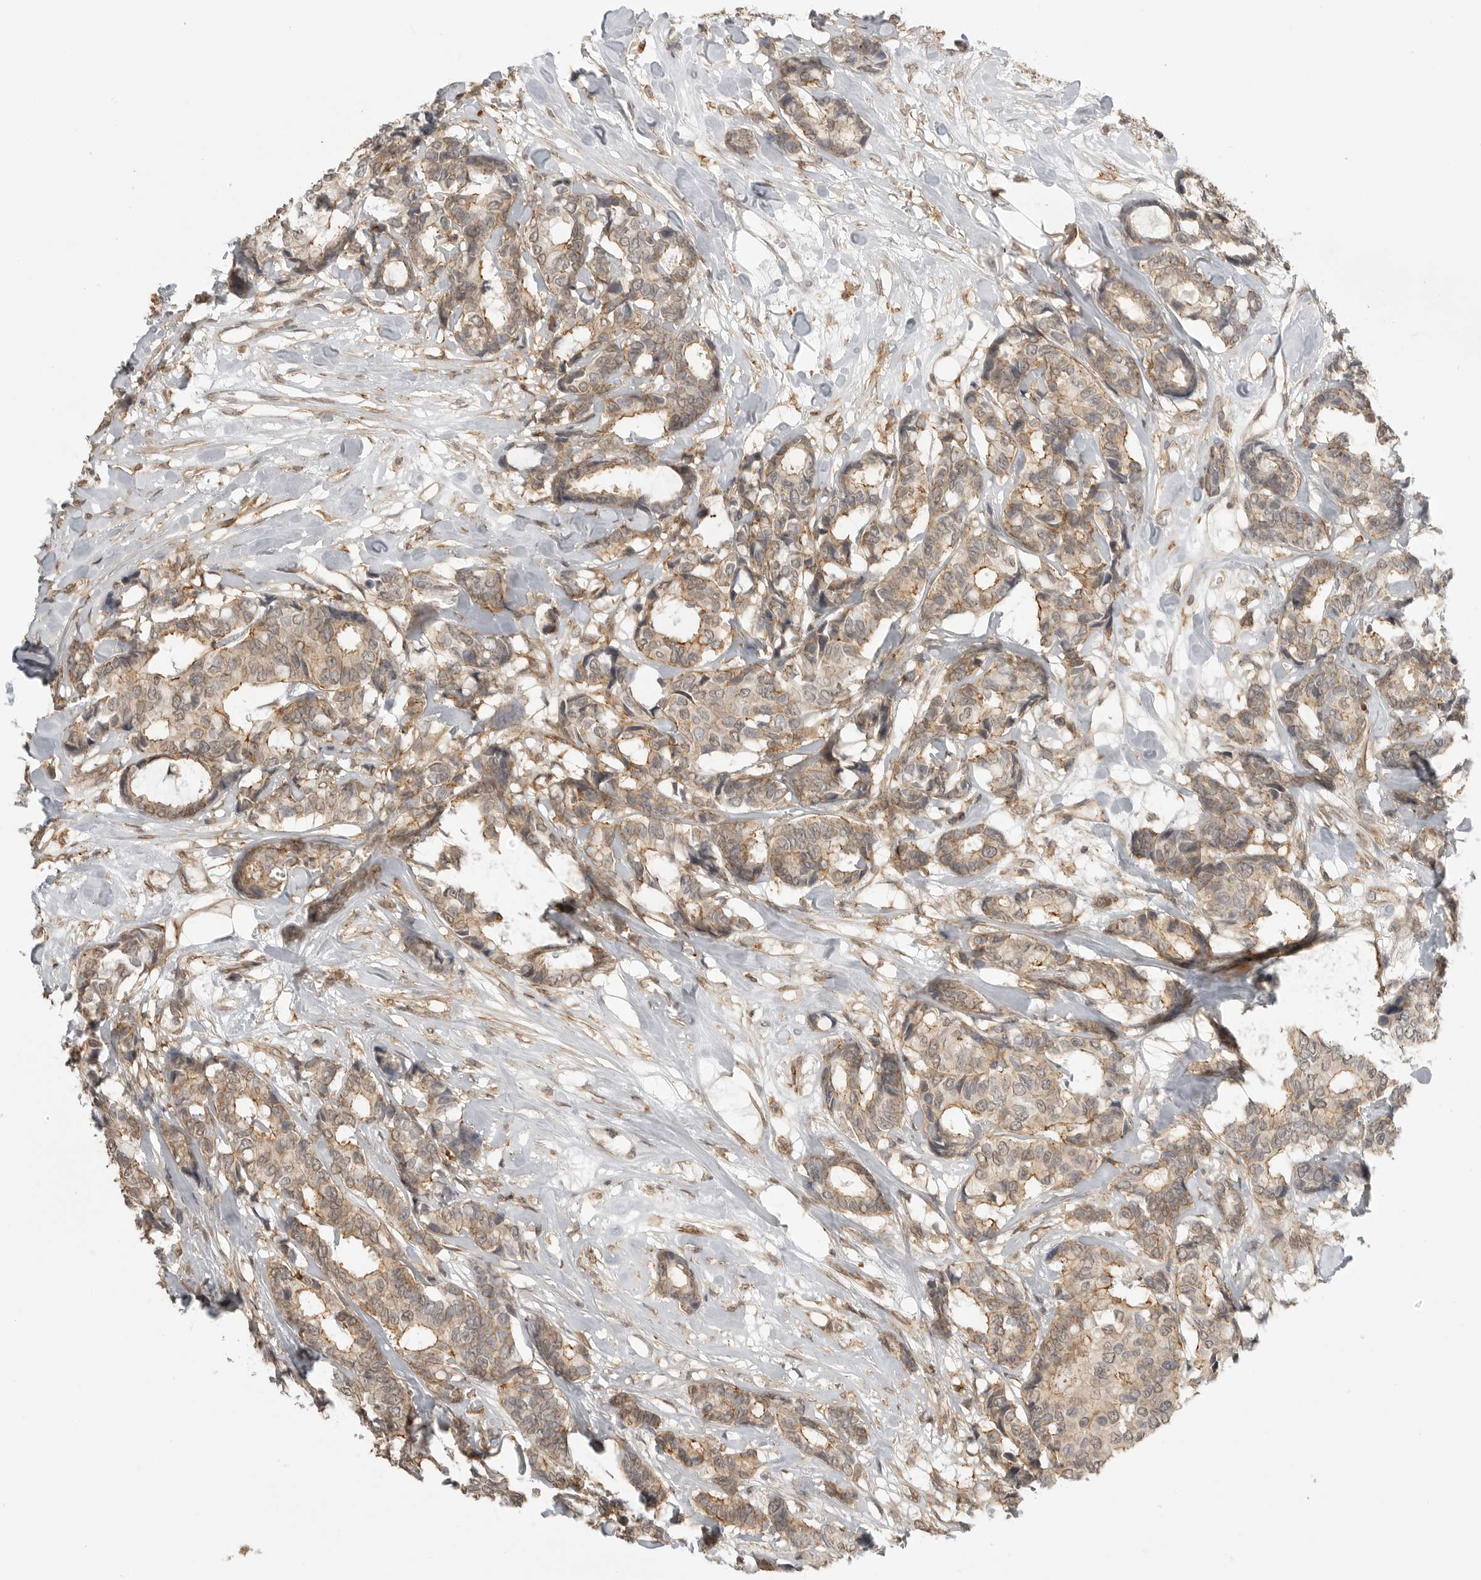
{"staining": {"intensity": "moderate", "quantity": ">75%", "location": "cytoplasmic/membranous"}, "tissue": "breast cancer", "cell_type": "Tumor cells", "image_type": "cancer", "snomed": [{"axis": "morphology", "description": "Duct carcinoma"}, {"axis": "topography", "description": "Breast"}], "caption": "DAB (3,3'-diaminobenzidine) immunohistochemical staining of human breast infiltrating ductal carcinoma displays moderate cytoplasmic/membranous protein positivity in about >75% of tumor cells.", "gene": "GPC2", "patient": {"sex": "female", "age": 87}}